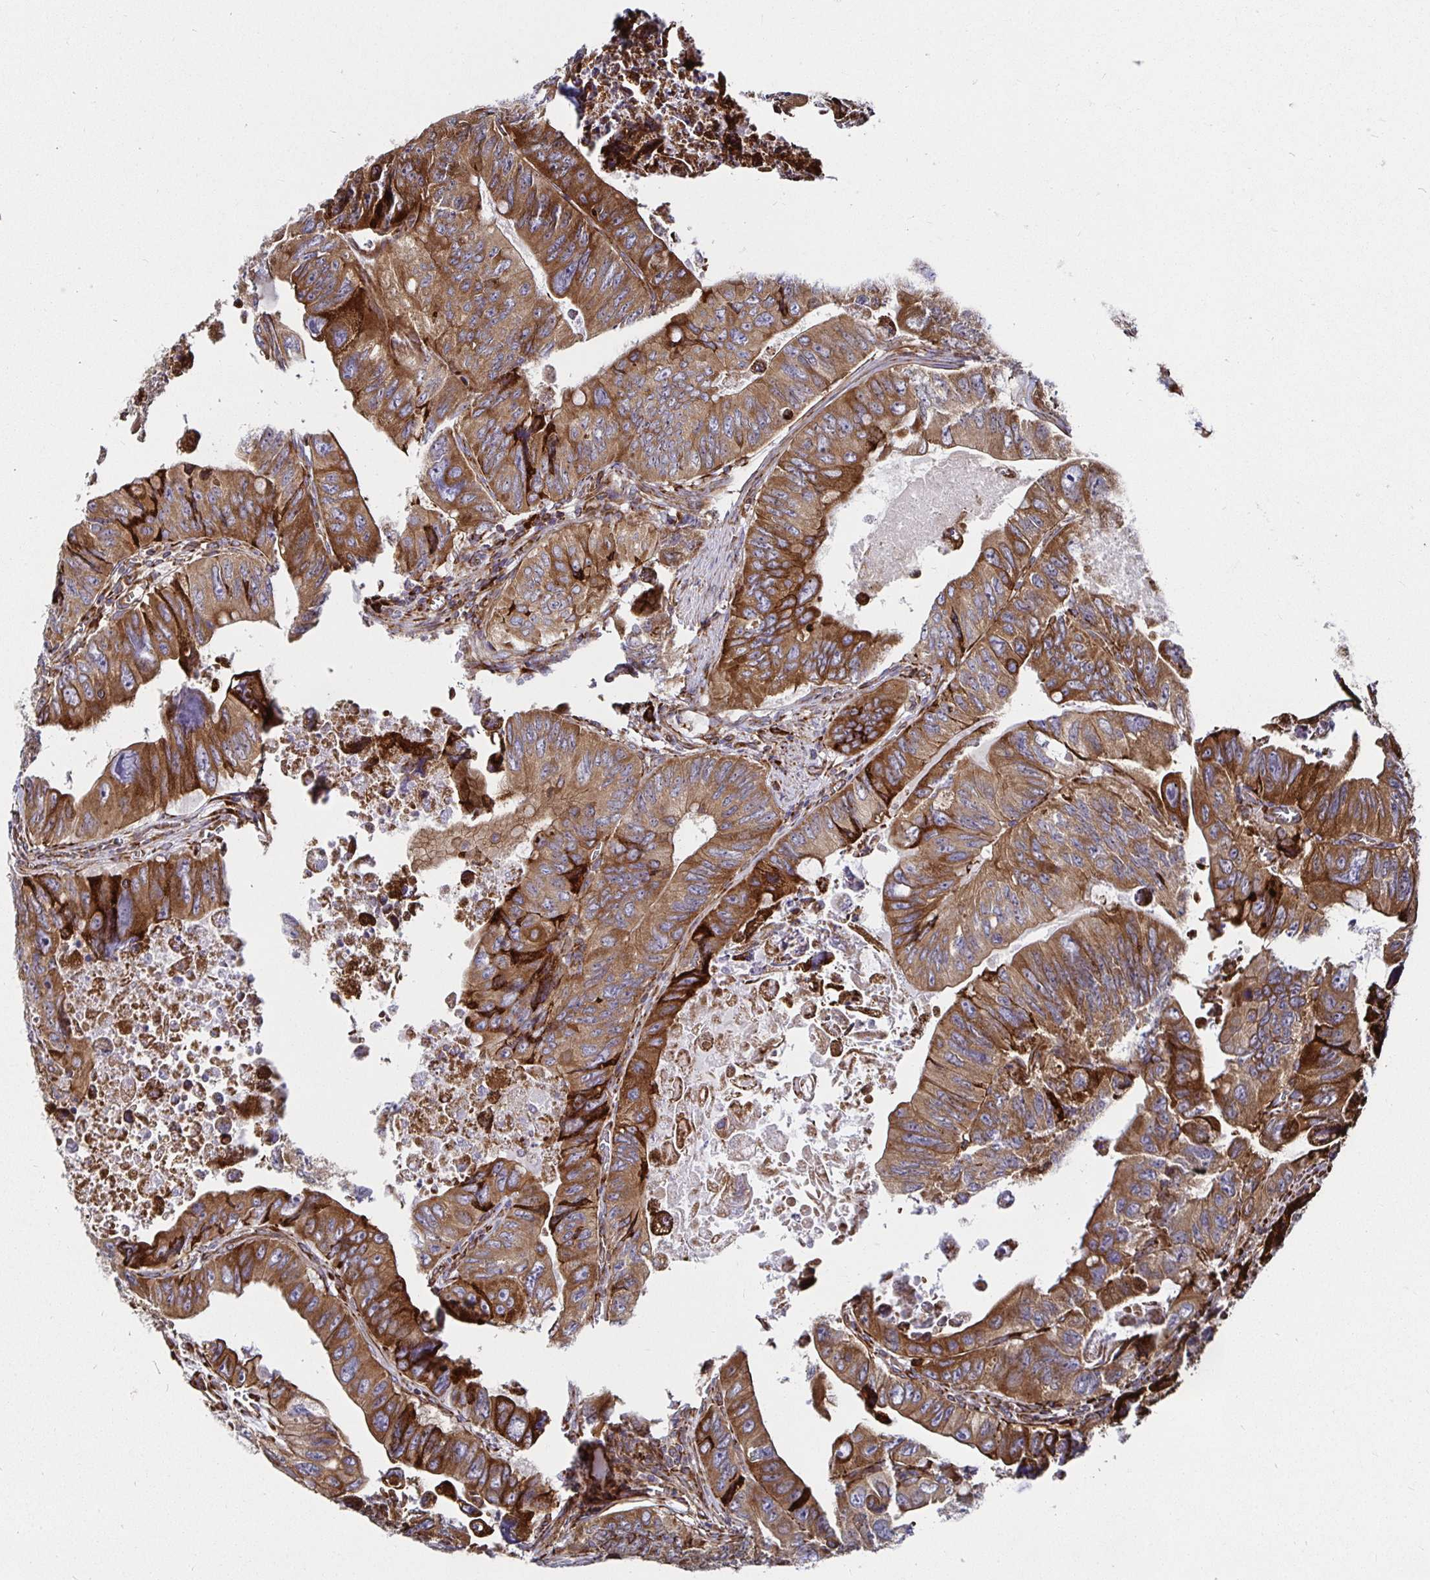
{"staining": {"intensity": "moderate", "quantity": ">75%", "location": "cytoplasmic/membranous"}, "tissue": "colorectal cancer", "cell_type": "Tumor cells", "image_type": "cancer", "snomed": [{"axis": "morphology", "description": "Adenocarcinoma, NOS"}, {"axis": "topography", "description": "Colon"}], "caption": "Adenocarcinoma (colorectal) was stained to show a protein in brown. There is medium levels of moderate cytoplasmic/membranous staining in approximately >75% of tumor cells. Using DAB (3,3'-diaminobenzidine) (brown) and hematoxylin (blue) stains, captured at high magnification using brightfield microscopy.", "gene": "SMYD3", "patient": {"sex": "female", "age": 84}}